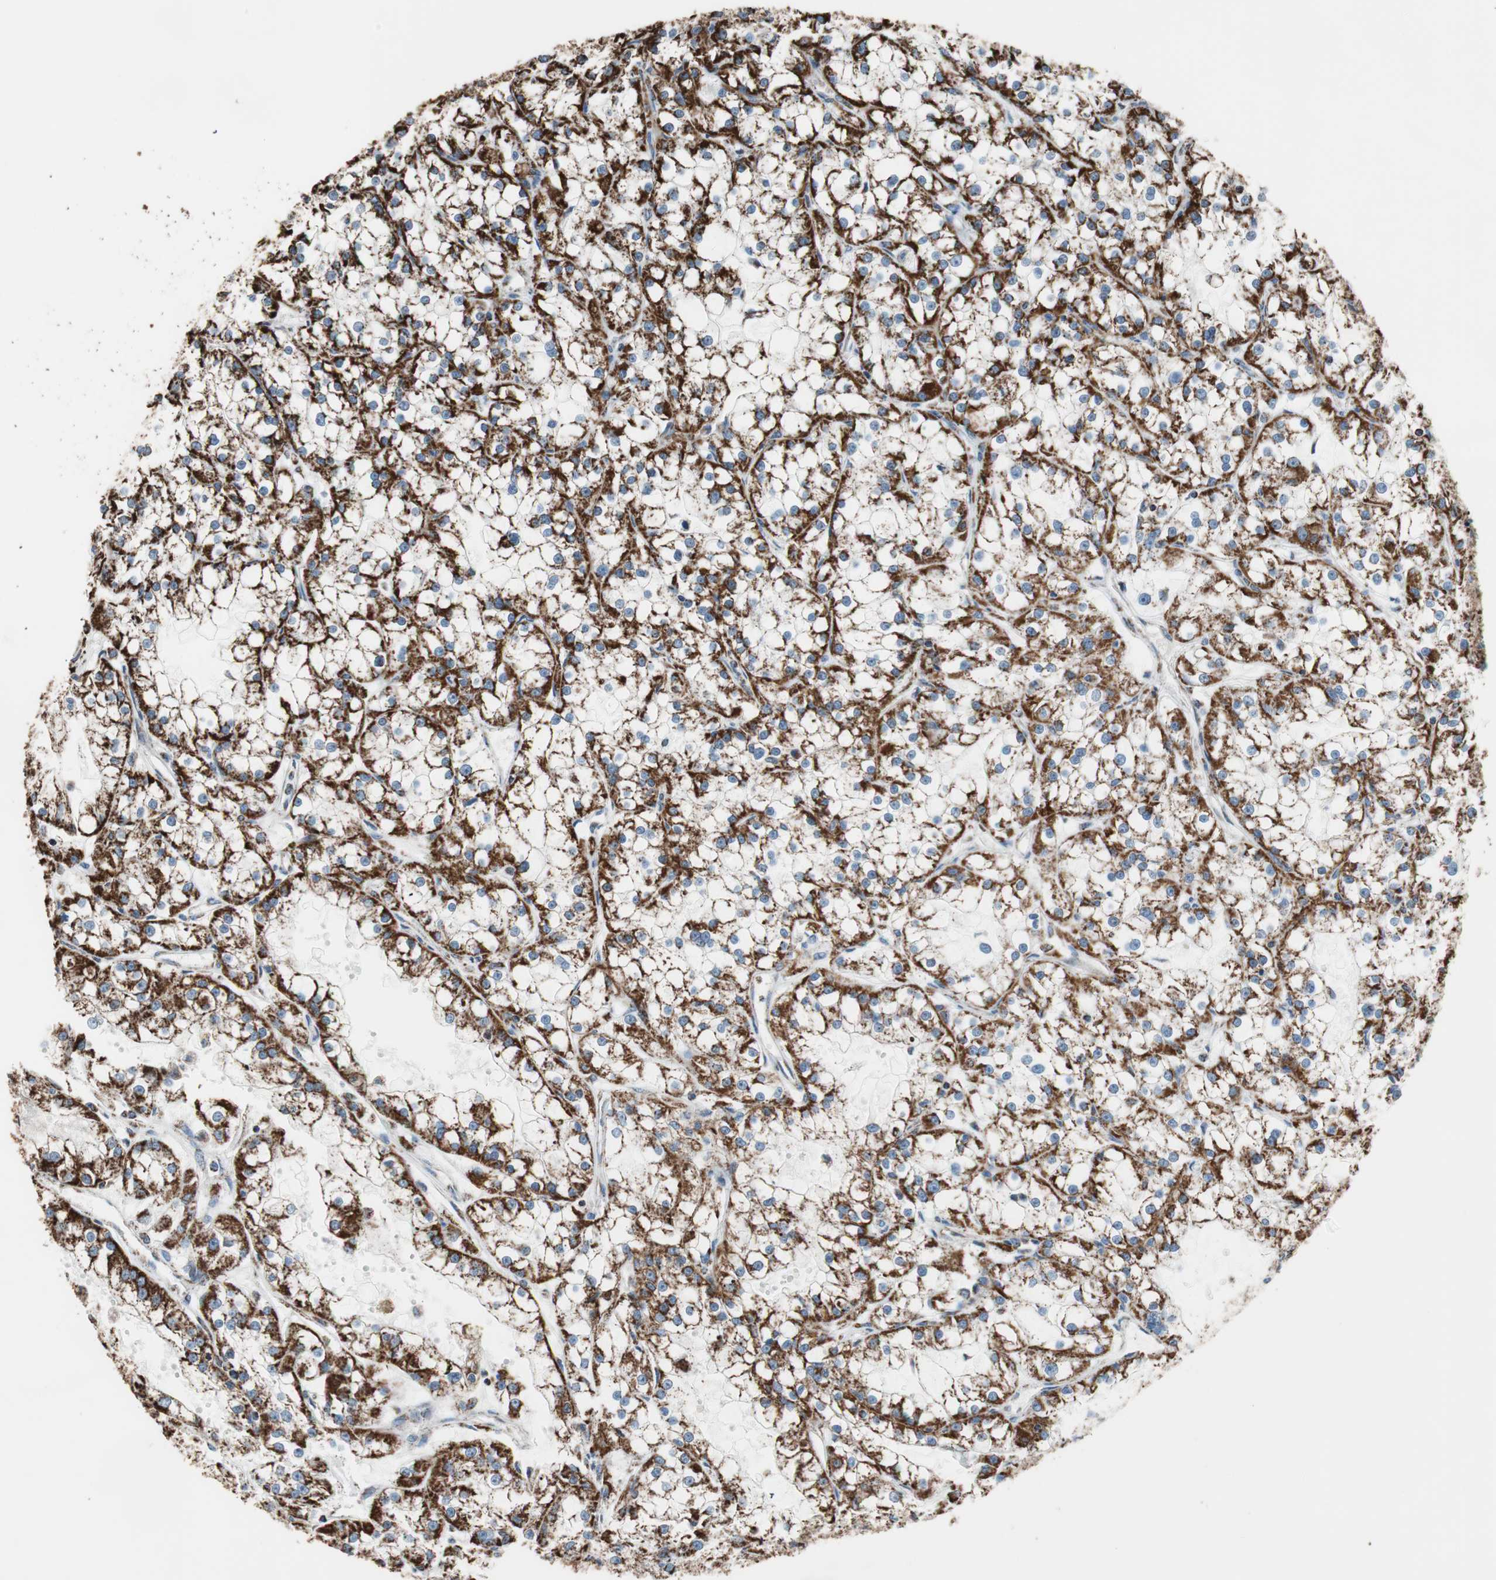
{"staining": {"intensity": "strong", "quantity": ">75%", "location": "cytoplasmic/membranous"}, "tissue": "renal cancer", "cell_type": "Tumor cells", "image_type": "cancer", "snomed": [{"axis": "morphology", "description": "Adenocarcinoma, NOS"}, {"axis": "topography", "description": "Kidney"}], "caption": "Tumor cells reveal strong cytoplasmic/membranous expression in approximately >75% of cells in renal adenocarcinoma.", "gene": "PCSK4", "patient": {"sex": "female", "age": 52}}